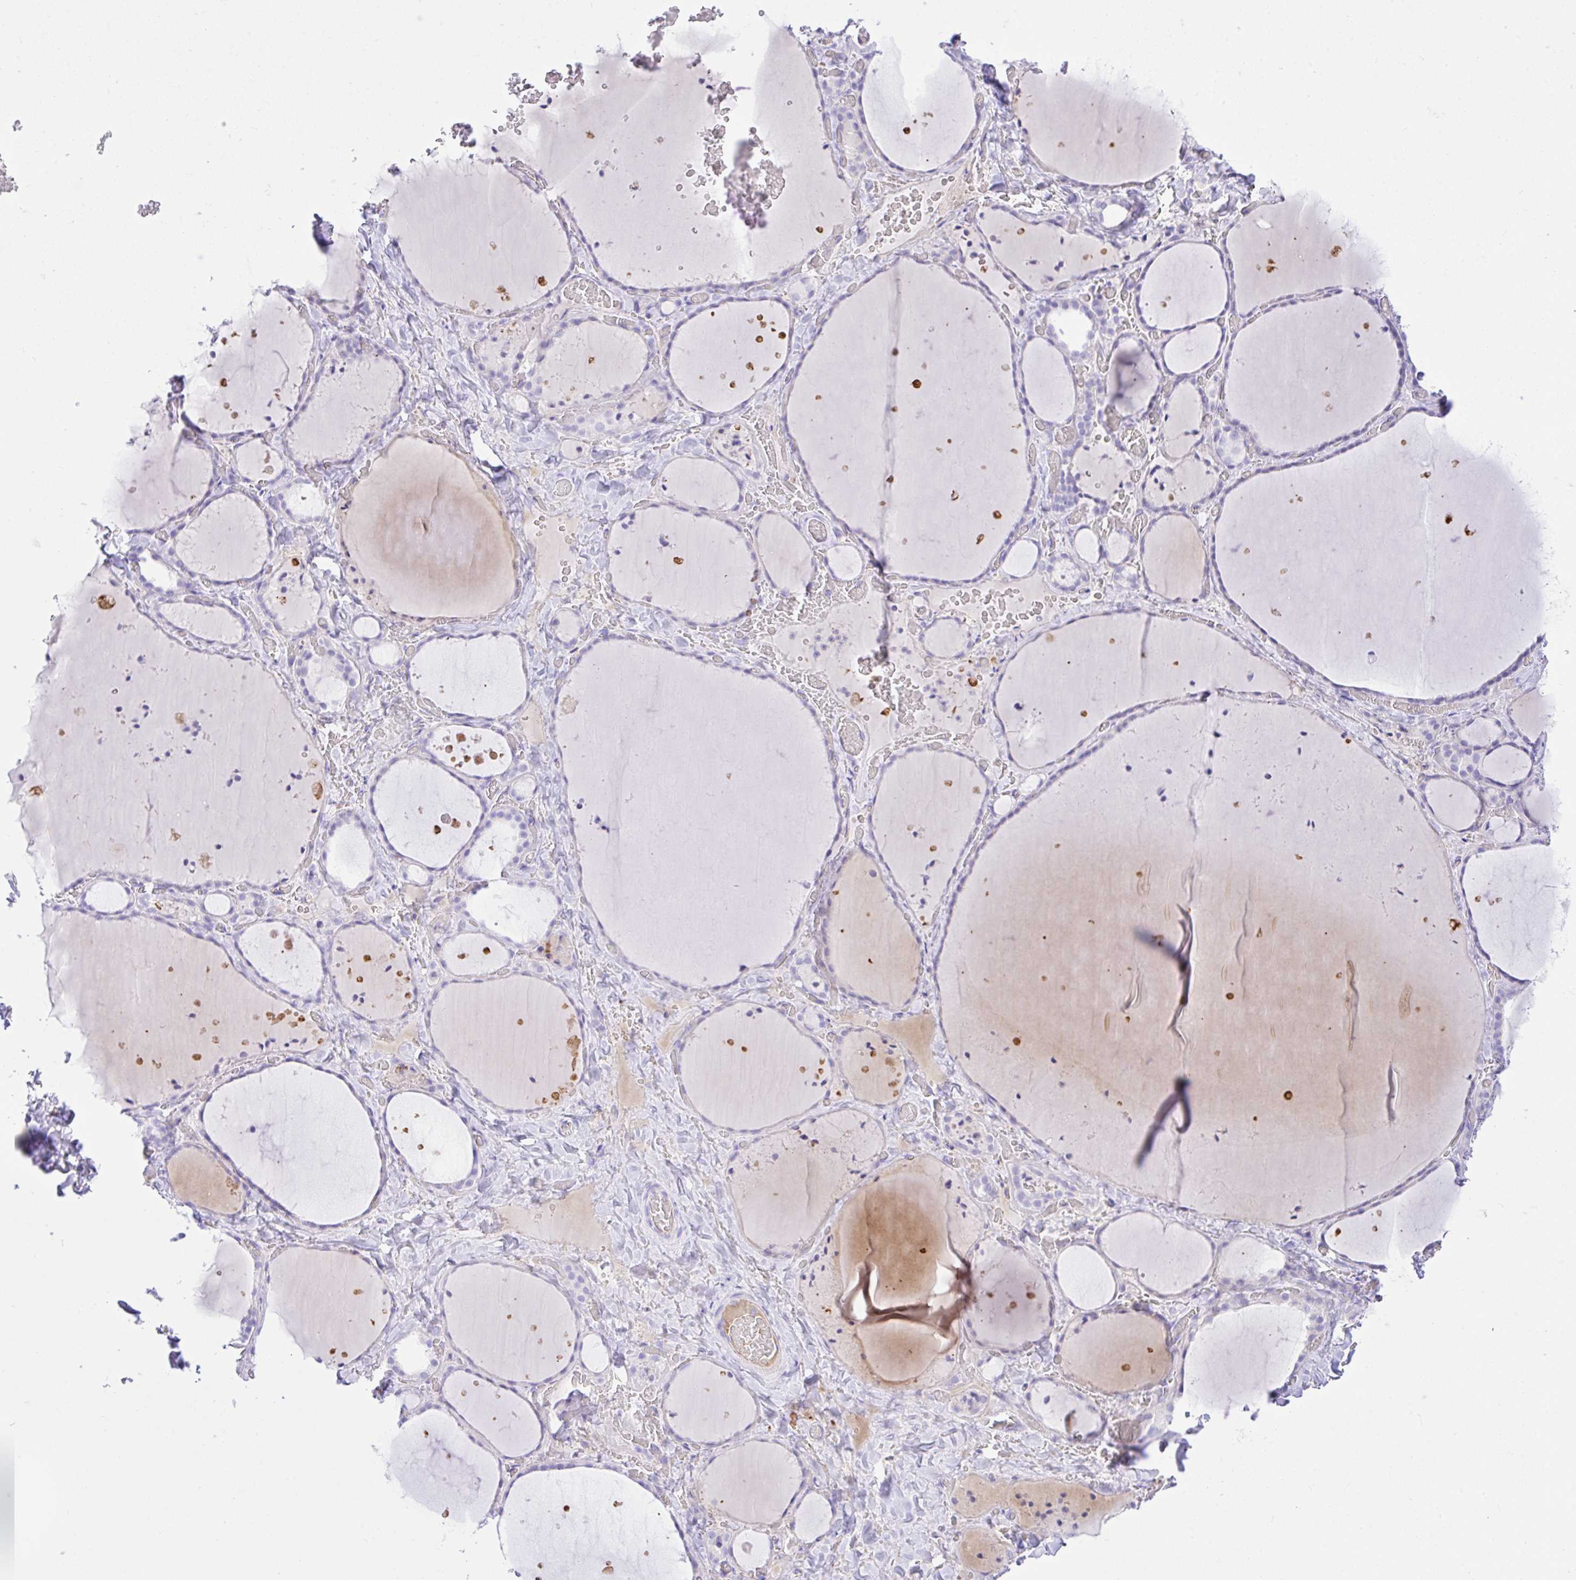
{"staining": {"intensity": "negative", "quantity": "none", "location": "none"}, "tissue": "thyroid gland", "cell_type": "Glandular cells", "image_type": "normal", "snomed": [{"axis": "morphology", "description": "Normal tissue, NOS"}, {"axis": "topography", "description": "Thyroid gland"}], "caption": "IHC histopathology image of normal human thyroid gland stained for a protein (brown), which displays no positivity in glandular cells.", "gene": "ZNF221", "patient": {"sex": "female", "age": 36}}